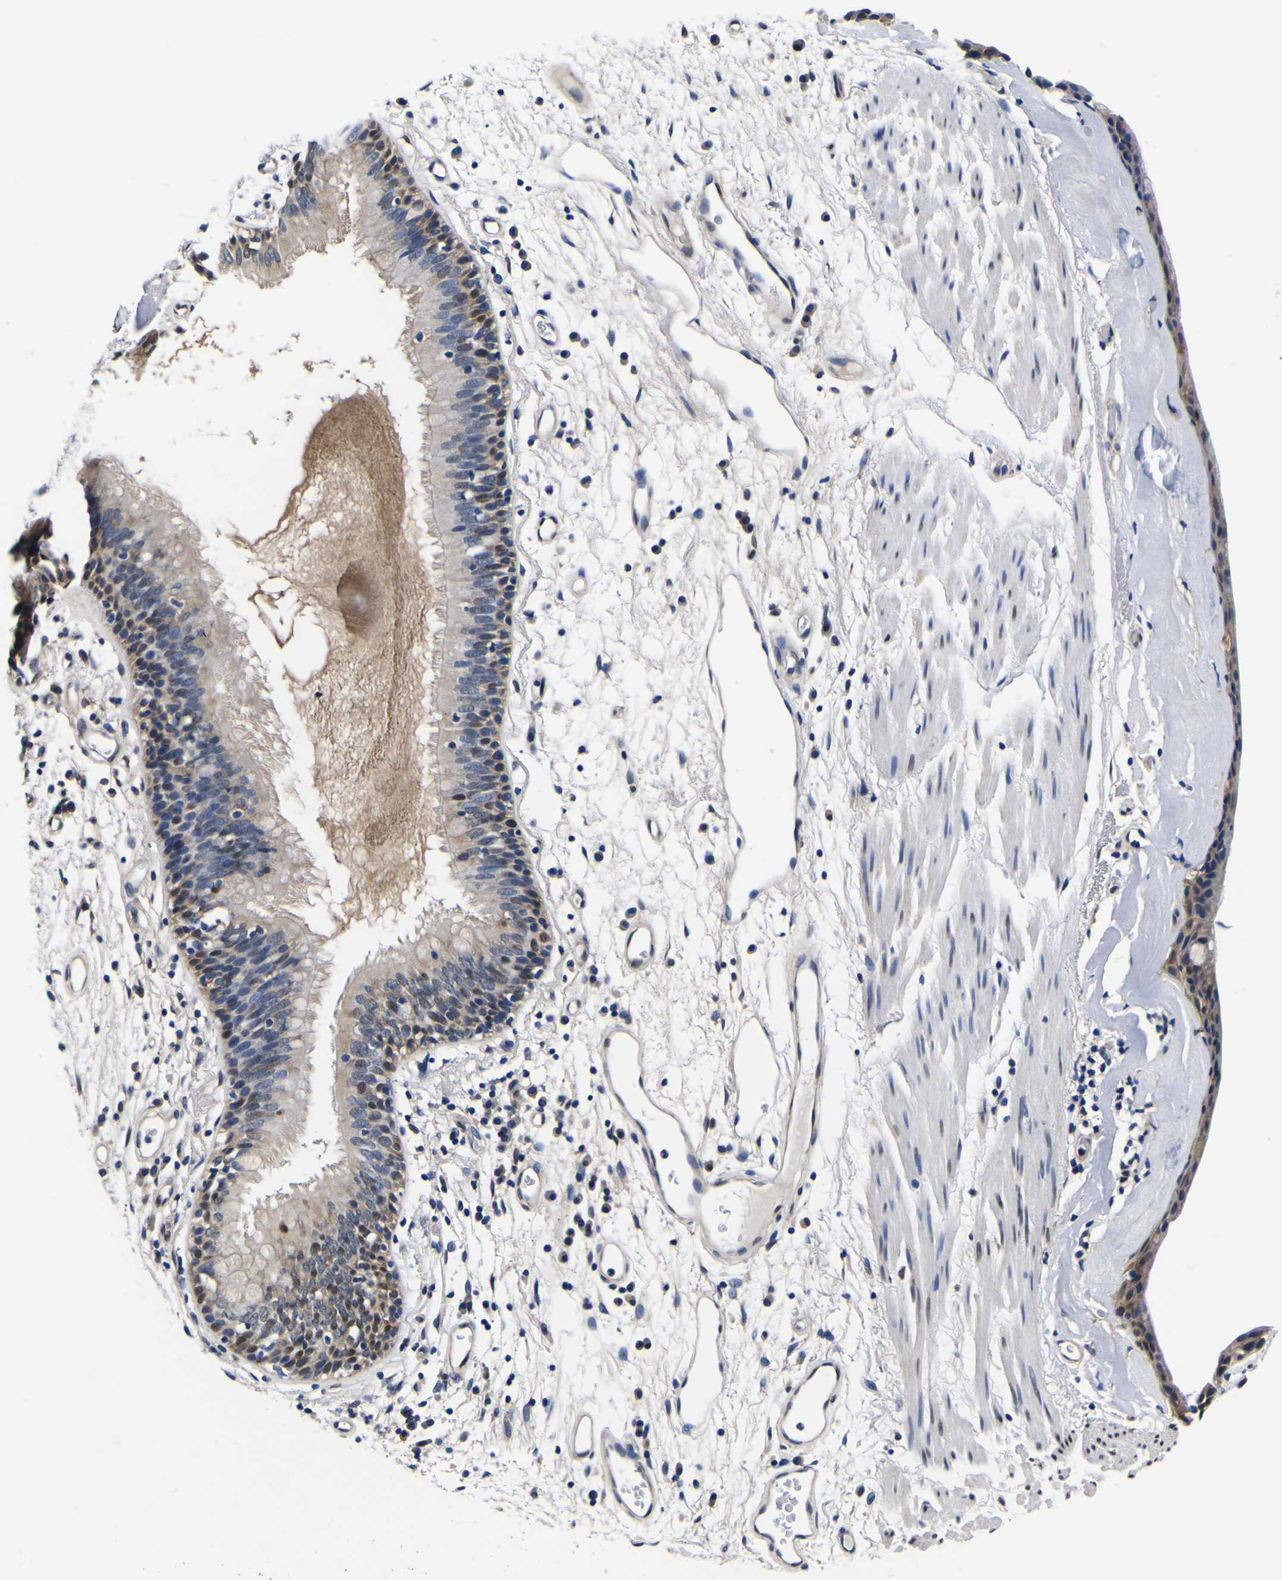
{"staining": {"intensity": "weak", "quantity": "25%-75%", "location": "nuclear"}, "tissue": "bronchus", "cell_type": "Respiratory epithelial cells", "image_type": "normal", "snomed": [{"axis": "morphology", "description": "Normal tissue, NOS"}, {"axis": "morphology", "description": "Adenocarcinoma, NOS"}, {"axis": "topography", "description": "Bronchus"}, {"axis": "topography", "description": "Lung"}], "caption": "Weak nuclear protein expression is present in about 25%-75% of respiratory epithelial cells in bronchus. (Brightfield microscopy of DAB IHC at high magnification).", "gene": "FAM110B", "patient": {"sex": "female", "age": 54}}